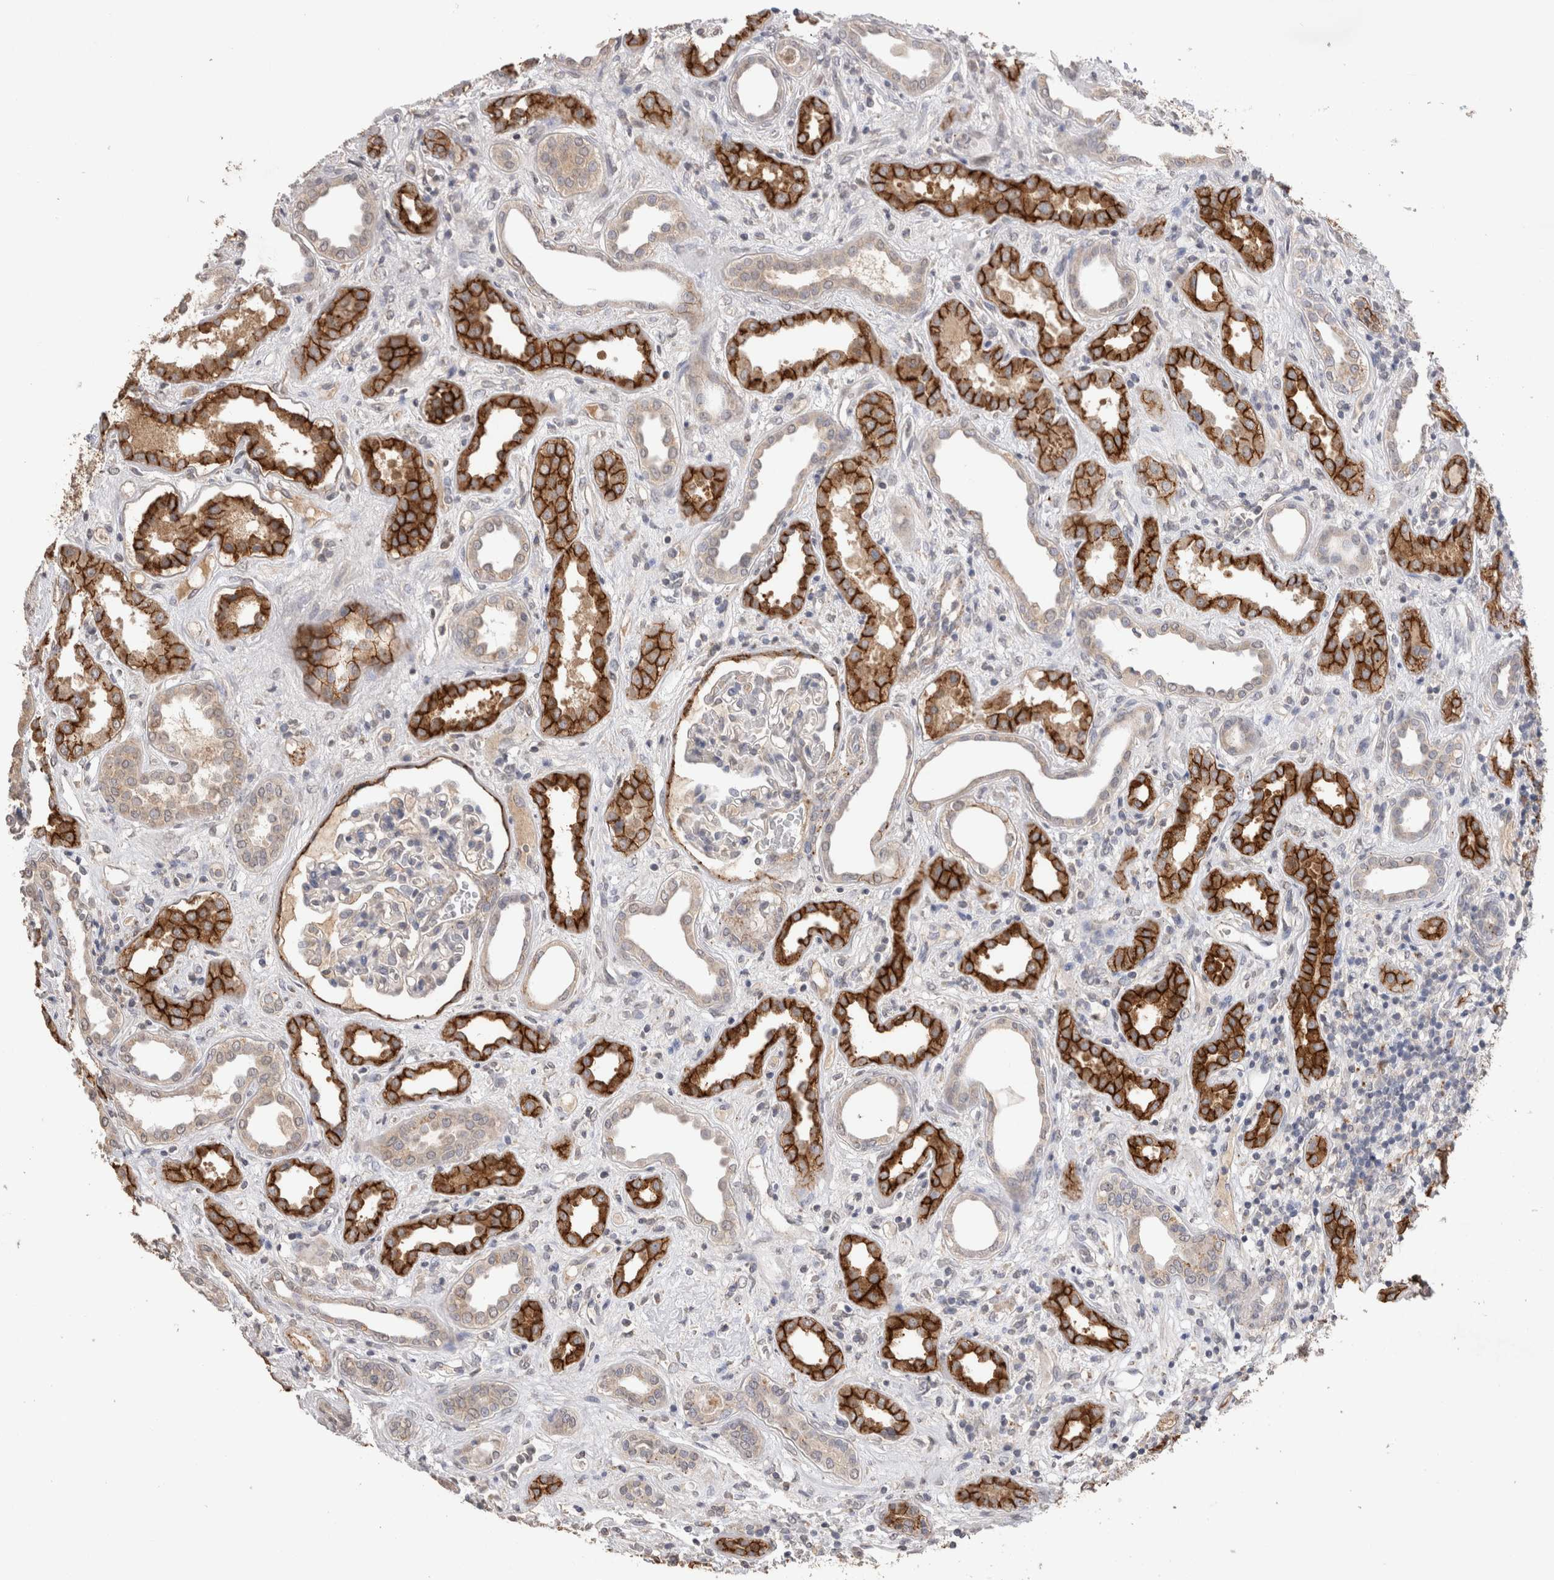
{"staining": {"intensity": "moderate", "quantity": "<25%", "location": "cytoplasmic/membranous"}, "tissue": "kidney", "cell_type": "Cells in glomeruli", "image_type": "normal", "snomed": [{"axis": "morphology", "description": "Normal tissue, NOS"}, {"axis": "topography", "description": "Kidney"}], "caption": "This micrograph shows immunohistochemistry staining of unremarkable kidney, with low moderate cytoplasmic/membranous staining in about <25% of cells in glomeruli.", "gene": "CDH6", "patient": {"sex": "male", "age": 59}}